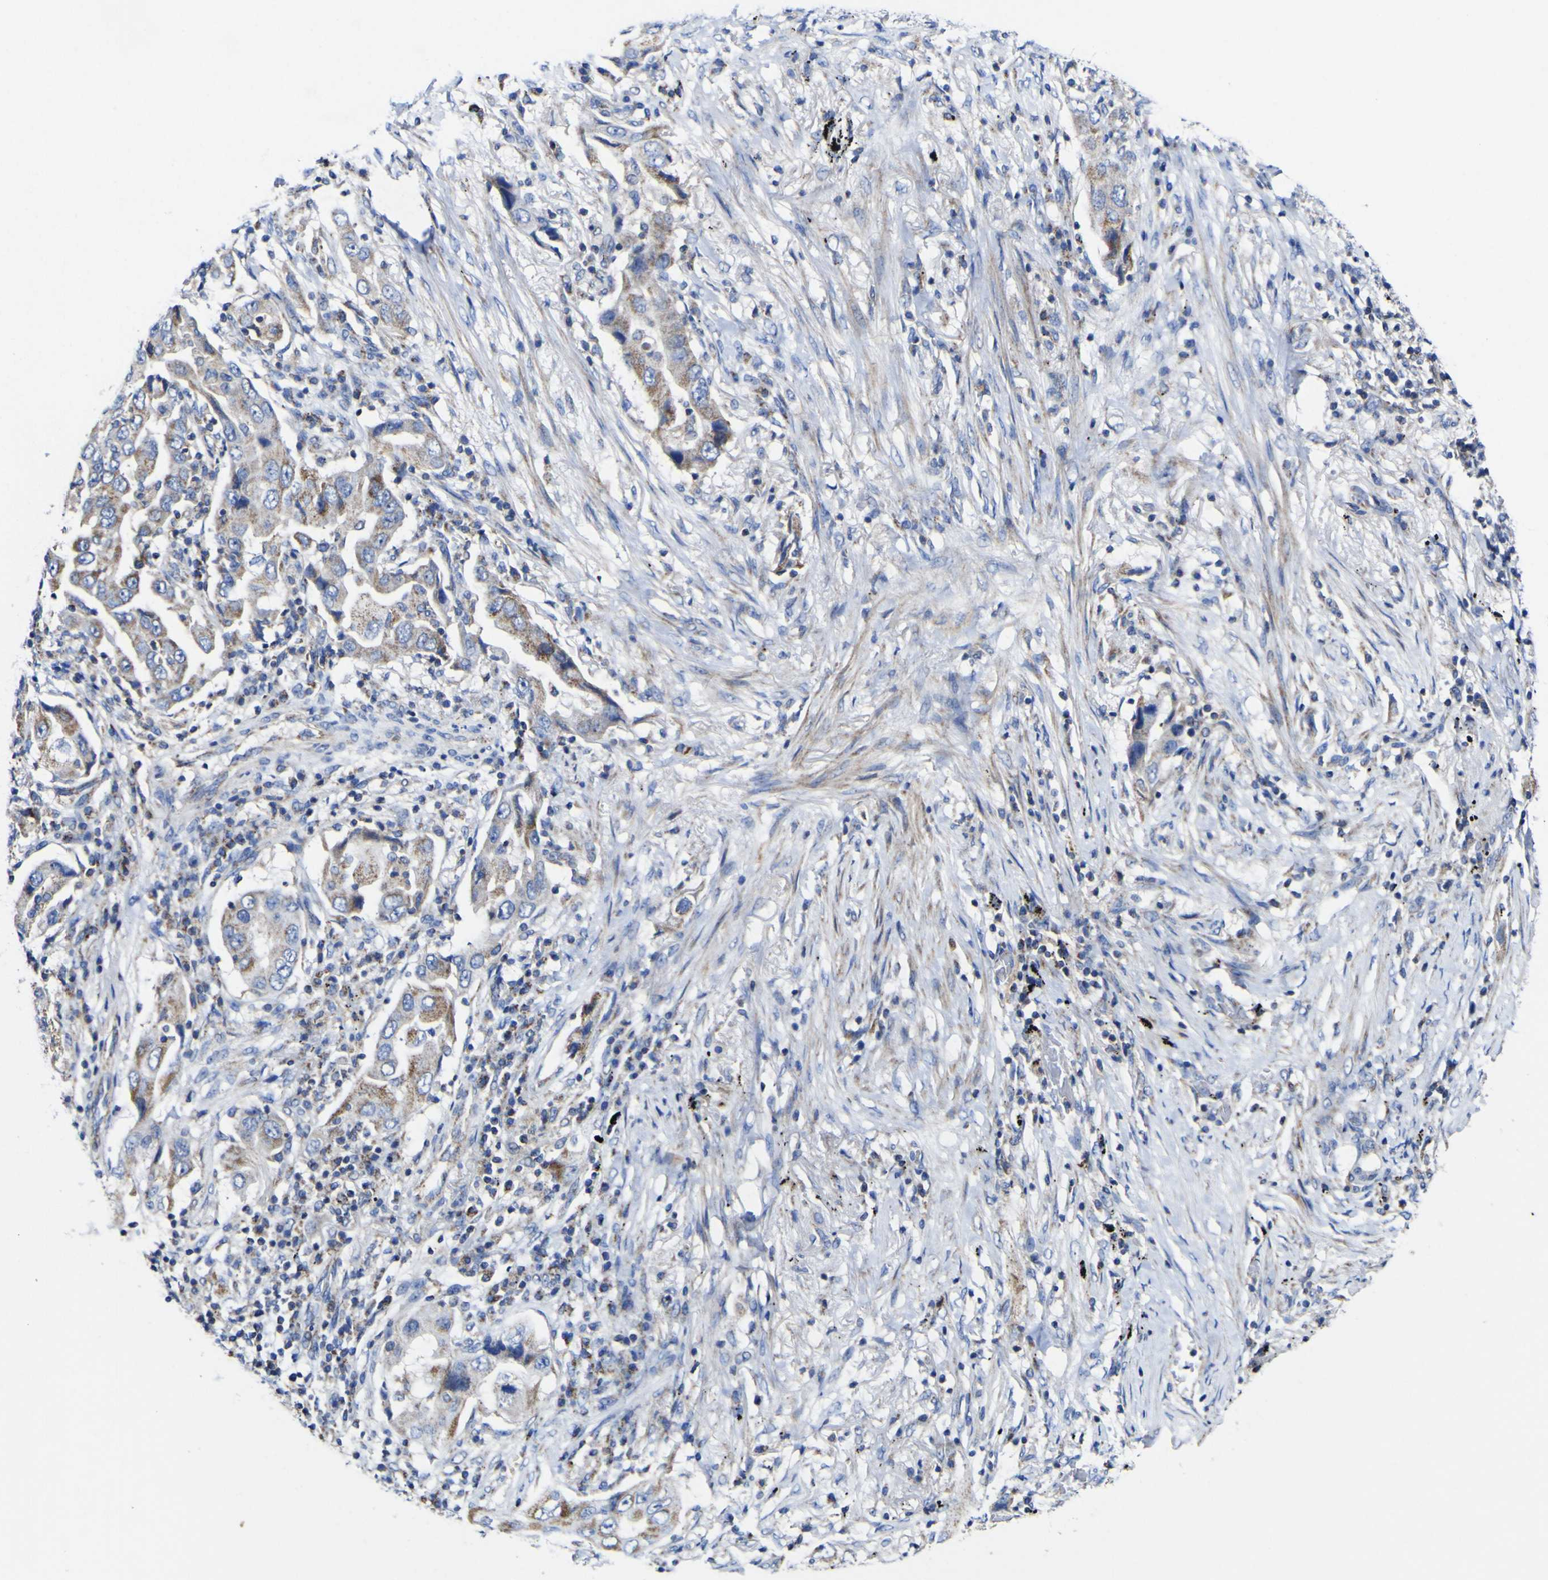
{"staining": {"intensity": "moderate", "quantity": ">75%", "location": "cytoplasmic/membranous"}, "tissue": "lung cancer", "cell_type": "Tumor cells", "image_type": "cancer", "snomed": [{"axis": "morphology", "description": "Adenocarcinoma, NOS"}, {"axis": "topography", "description": "Lung"}], "caption": "Immunohistochemistry (IHC) histopathology image of neoplastic tissue: human lung adenocarcinoma stained using immunohistochemistry demonstrates medium levels of moderate protein expression localized specifically in the cytoplasmic/membranous of tumor cells, appearing as a cytoplasmic/membranous brown color.", "gene": "CCDC90B", "patient": {"sex": "female", "age": 65}}